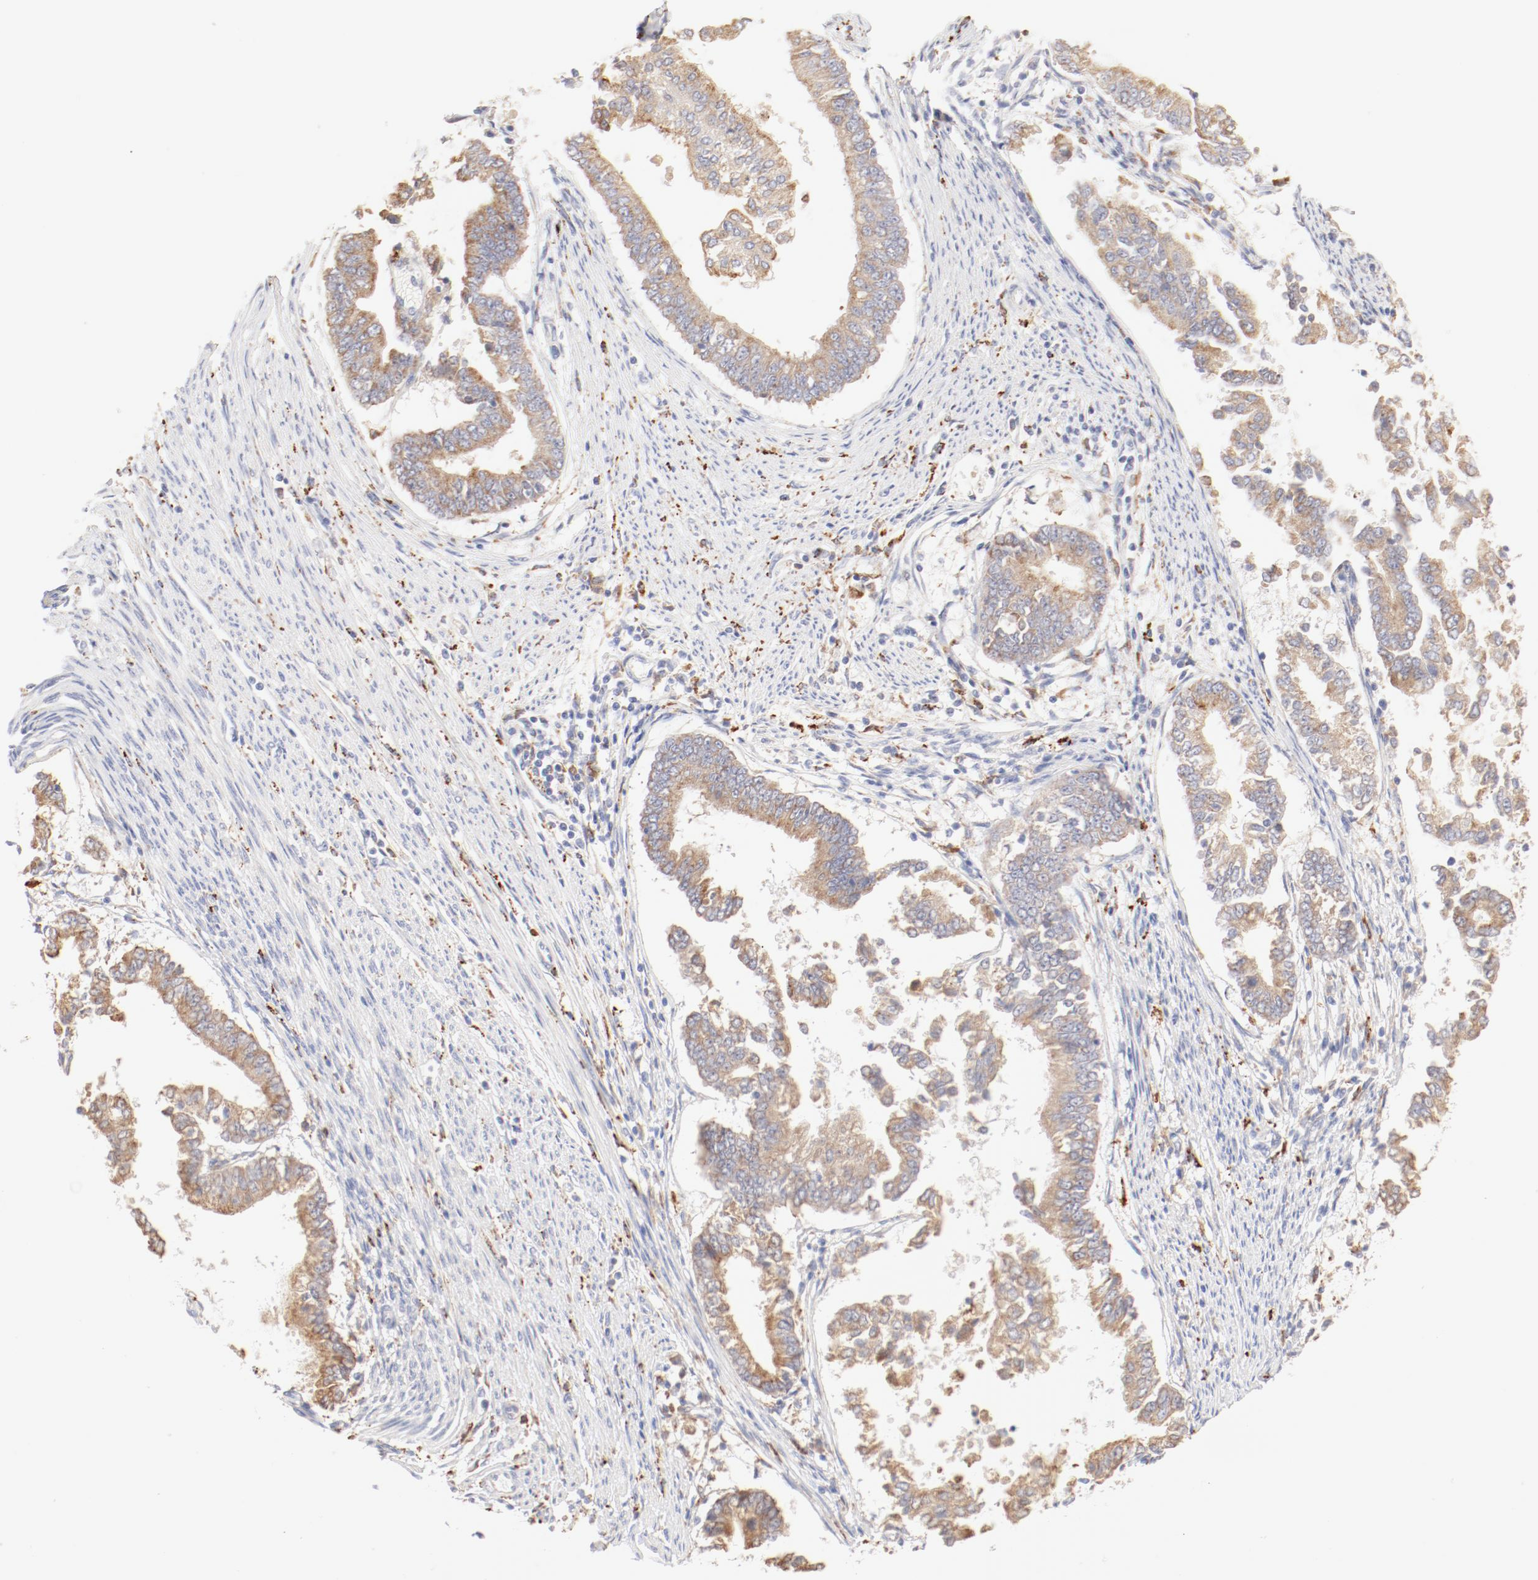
{"staining": {"intensity": "negative", "quantity": "none", "location": "none"}, "tissue": "endometrial cancer", "cell_type": "Tumor cells", "image_type": "cancer", "snomed": [{"axis": "morphology", "description": "Adenocarcinoma, NOS"}, {"axis": "topography", "description": "Endometrium"}], "caption": "This image is of endometrial adenocarcinoma stained with immunohistochemistry (IHC) to label a protein in brown with the nuclei are counter-stained blue. There is no expression in tumor cells.", "gene": "CTSH", "patient": {"sex": "female", "age": 63}}